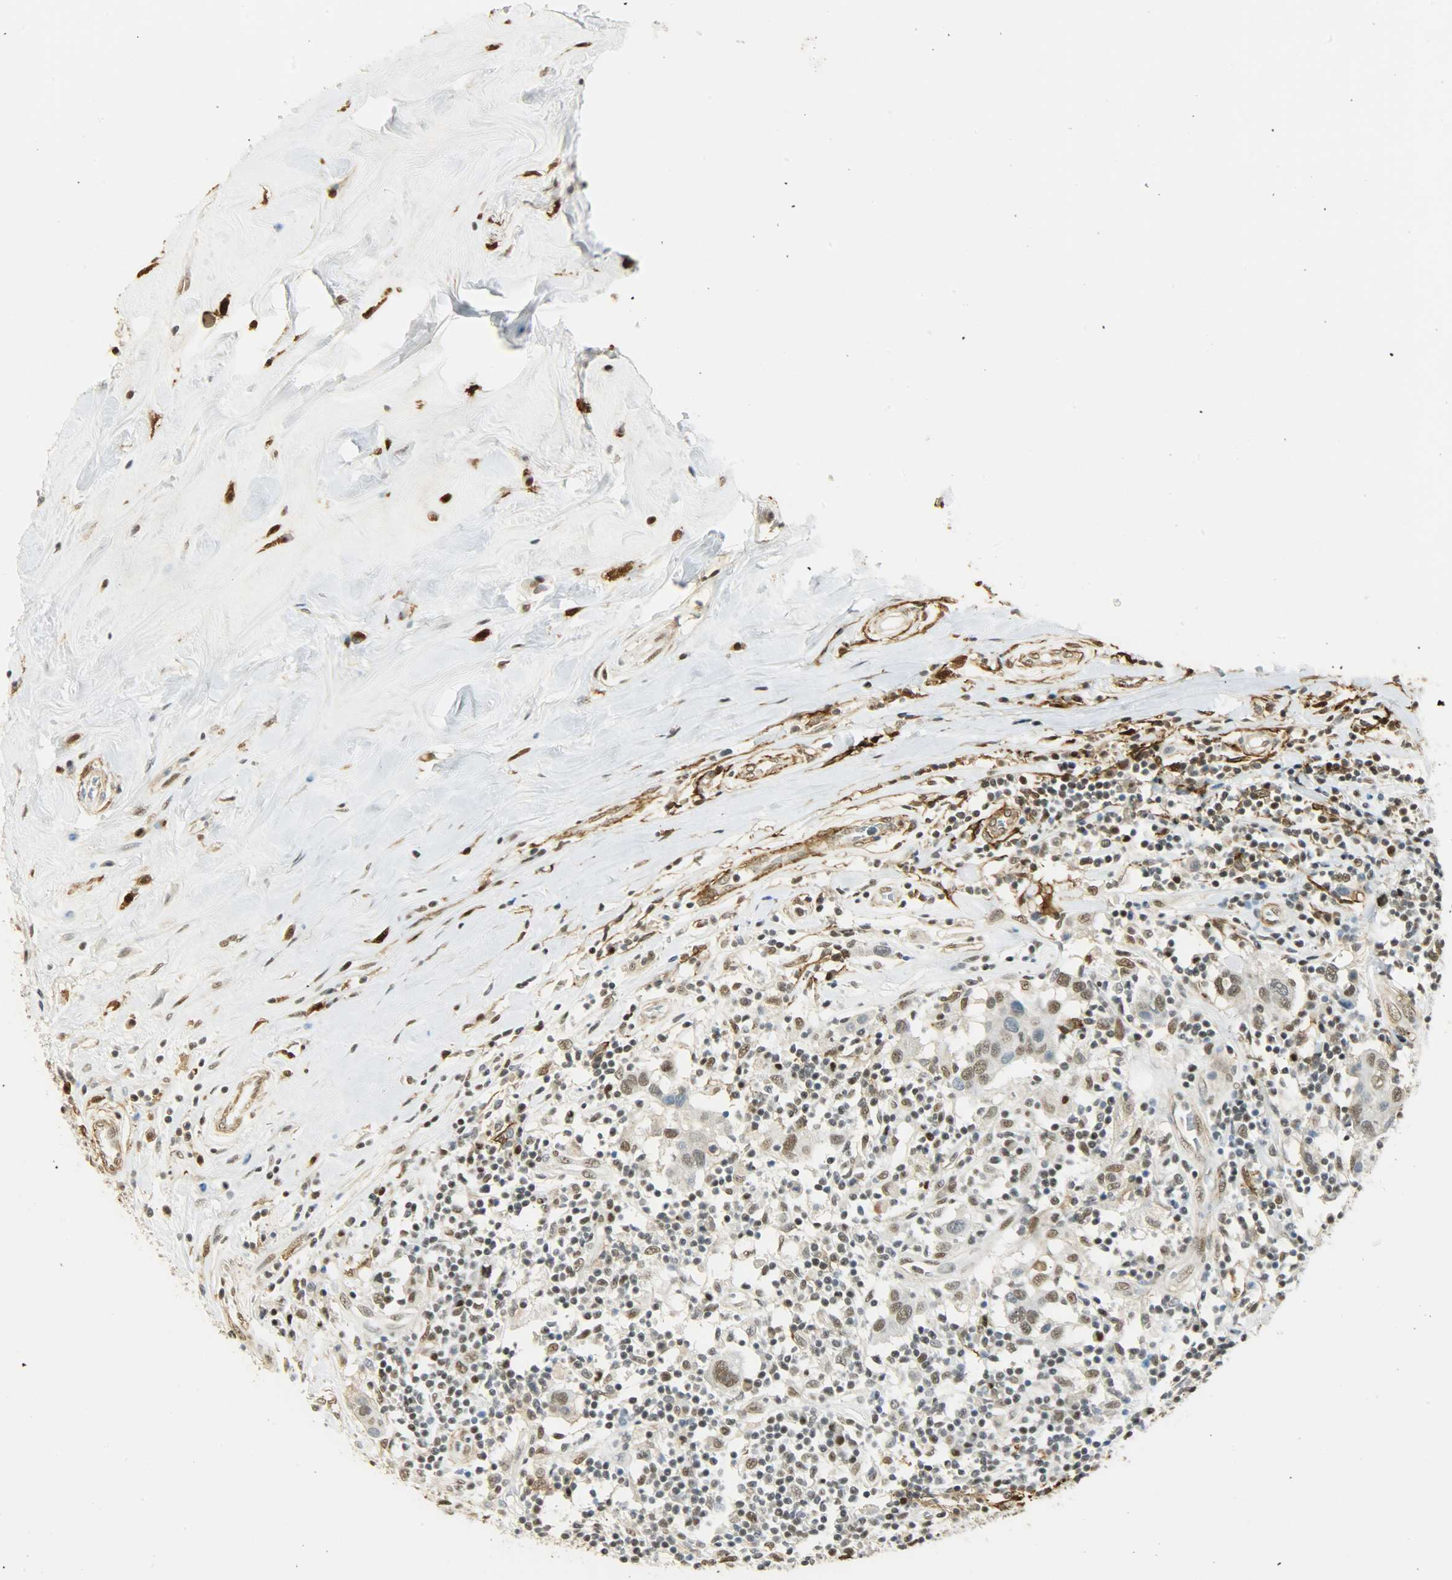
{"staining": {"intensity": "moderate", "quantity": ">75%", "location": "nuclear"}, "tissue": "breast cancer", "cell_type": "Tumor cells", "image_type": "cancer", "snomed": [{"axis": "morphology", "description": "Duct carcinoma"}, {"axis": "topography", "description": "Breast"}], "caption": "An image of human breast cancer stained for a protein displays moderate nuclear brown staining in tumor cells. Nuclei are stained in blue.", "gene": "NGFR", "patient": {"sex": "female", "age": 27}}